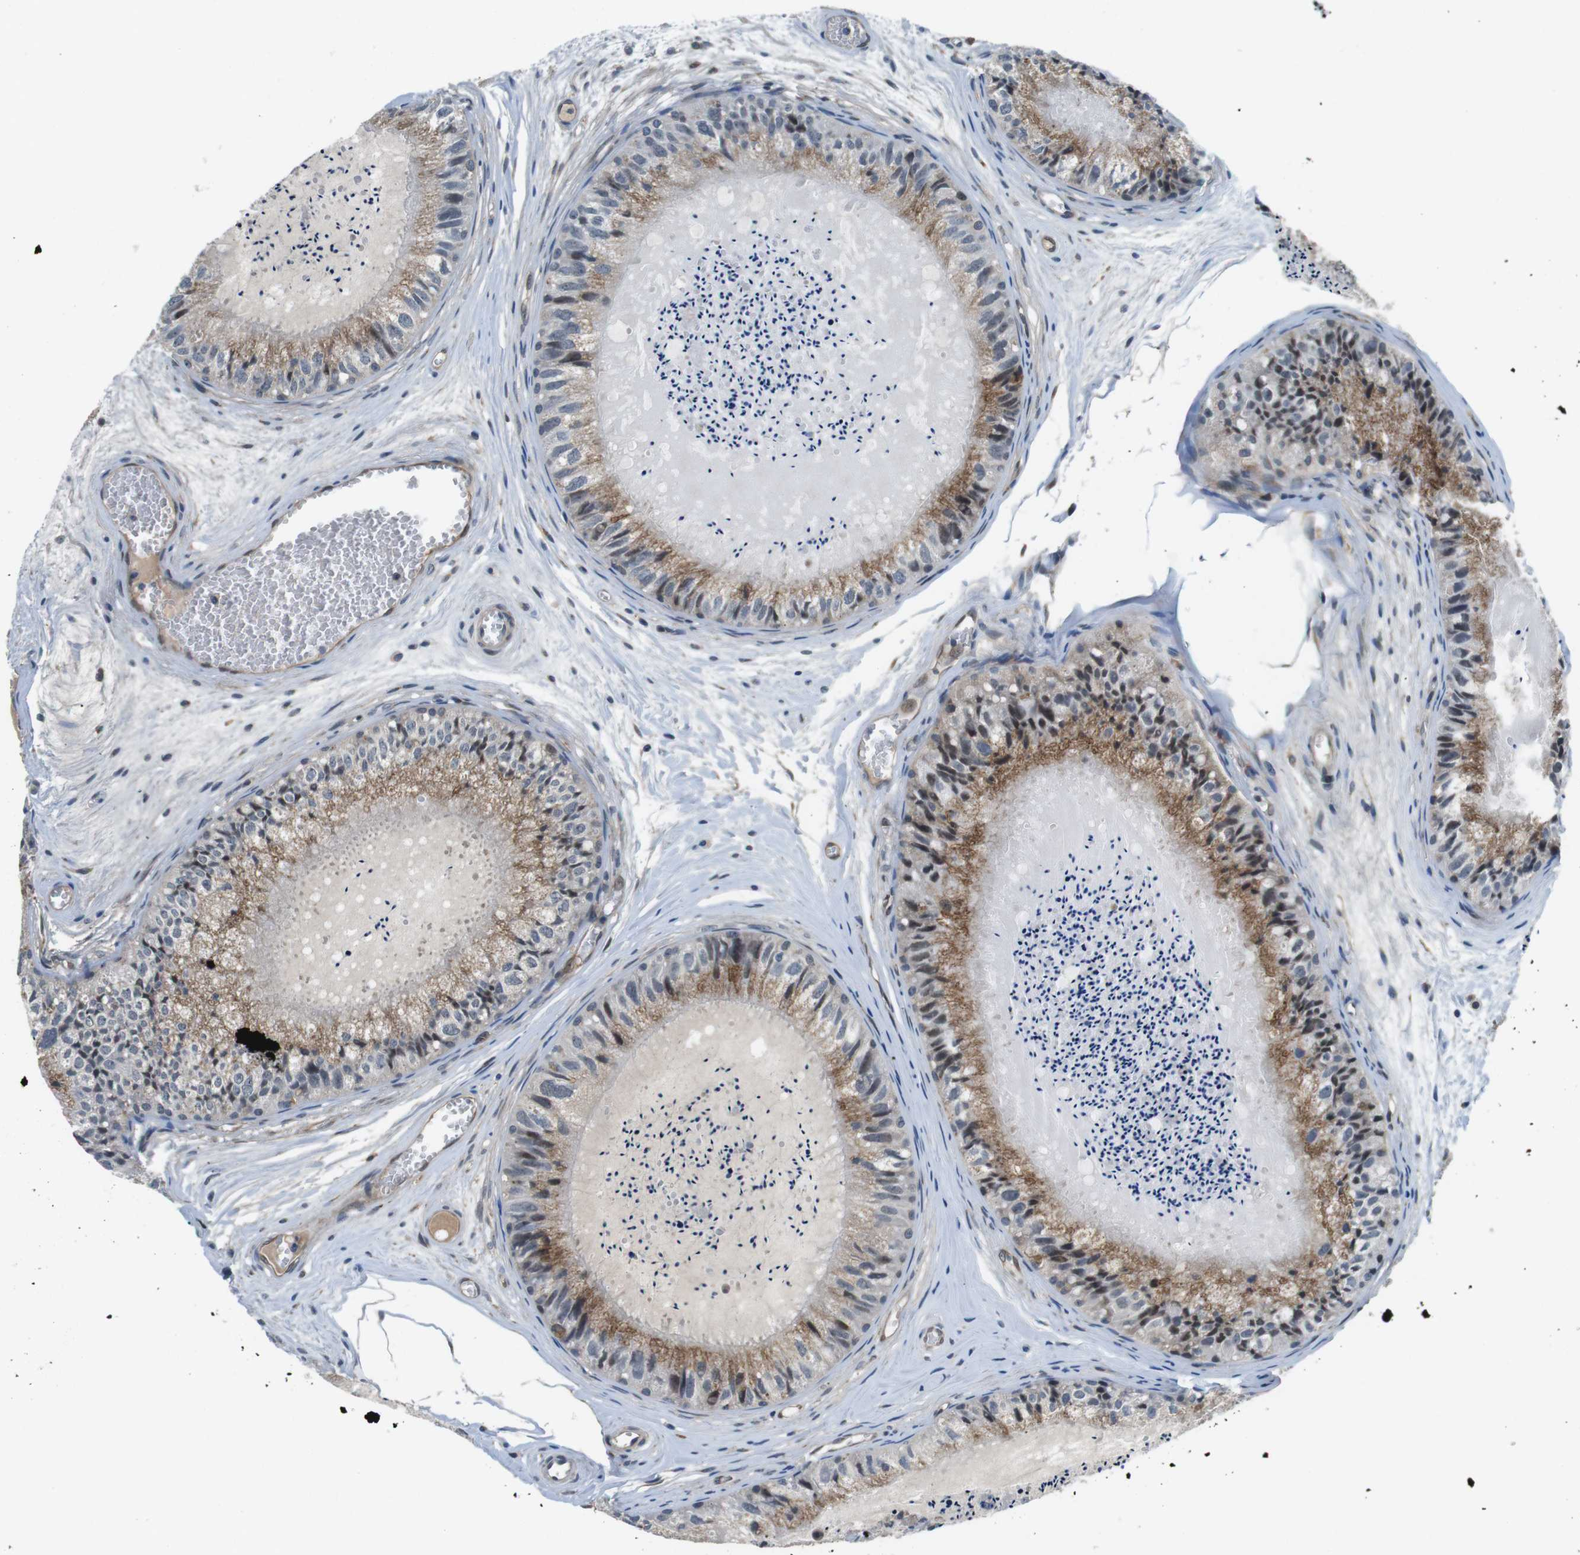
{"staining": {"intensity": "moderate", "quantity": ">75%", "location": "cytoplasmic/membranous"}, "tissue": "epididymis", "cell_type": "Glandular cells", "image_type": "normal", "snomed": [{"axis": "morphology", "description": "Normal tissue, NOS"}, {"axis": "topography", "description": "Epididymis"}], "caption": "Glandular cells show medium levels of moderate cytoplasmic/membranous staining in approximately >75% of cells in unremarkable human epididymis.", "gene": "PALD1", "patient": {"sex": "male", "age": 31}}